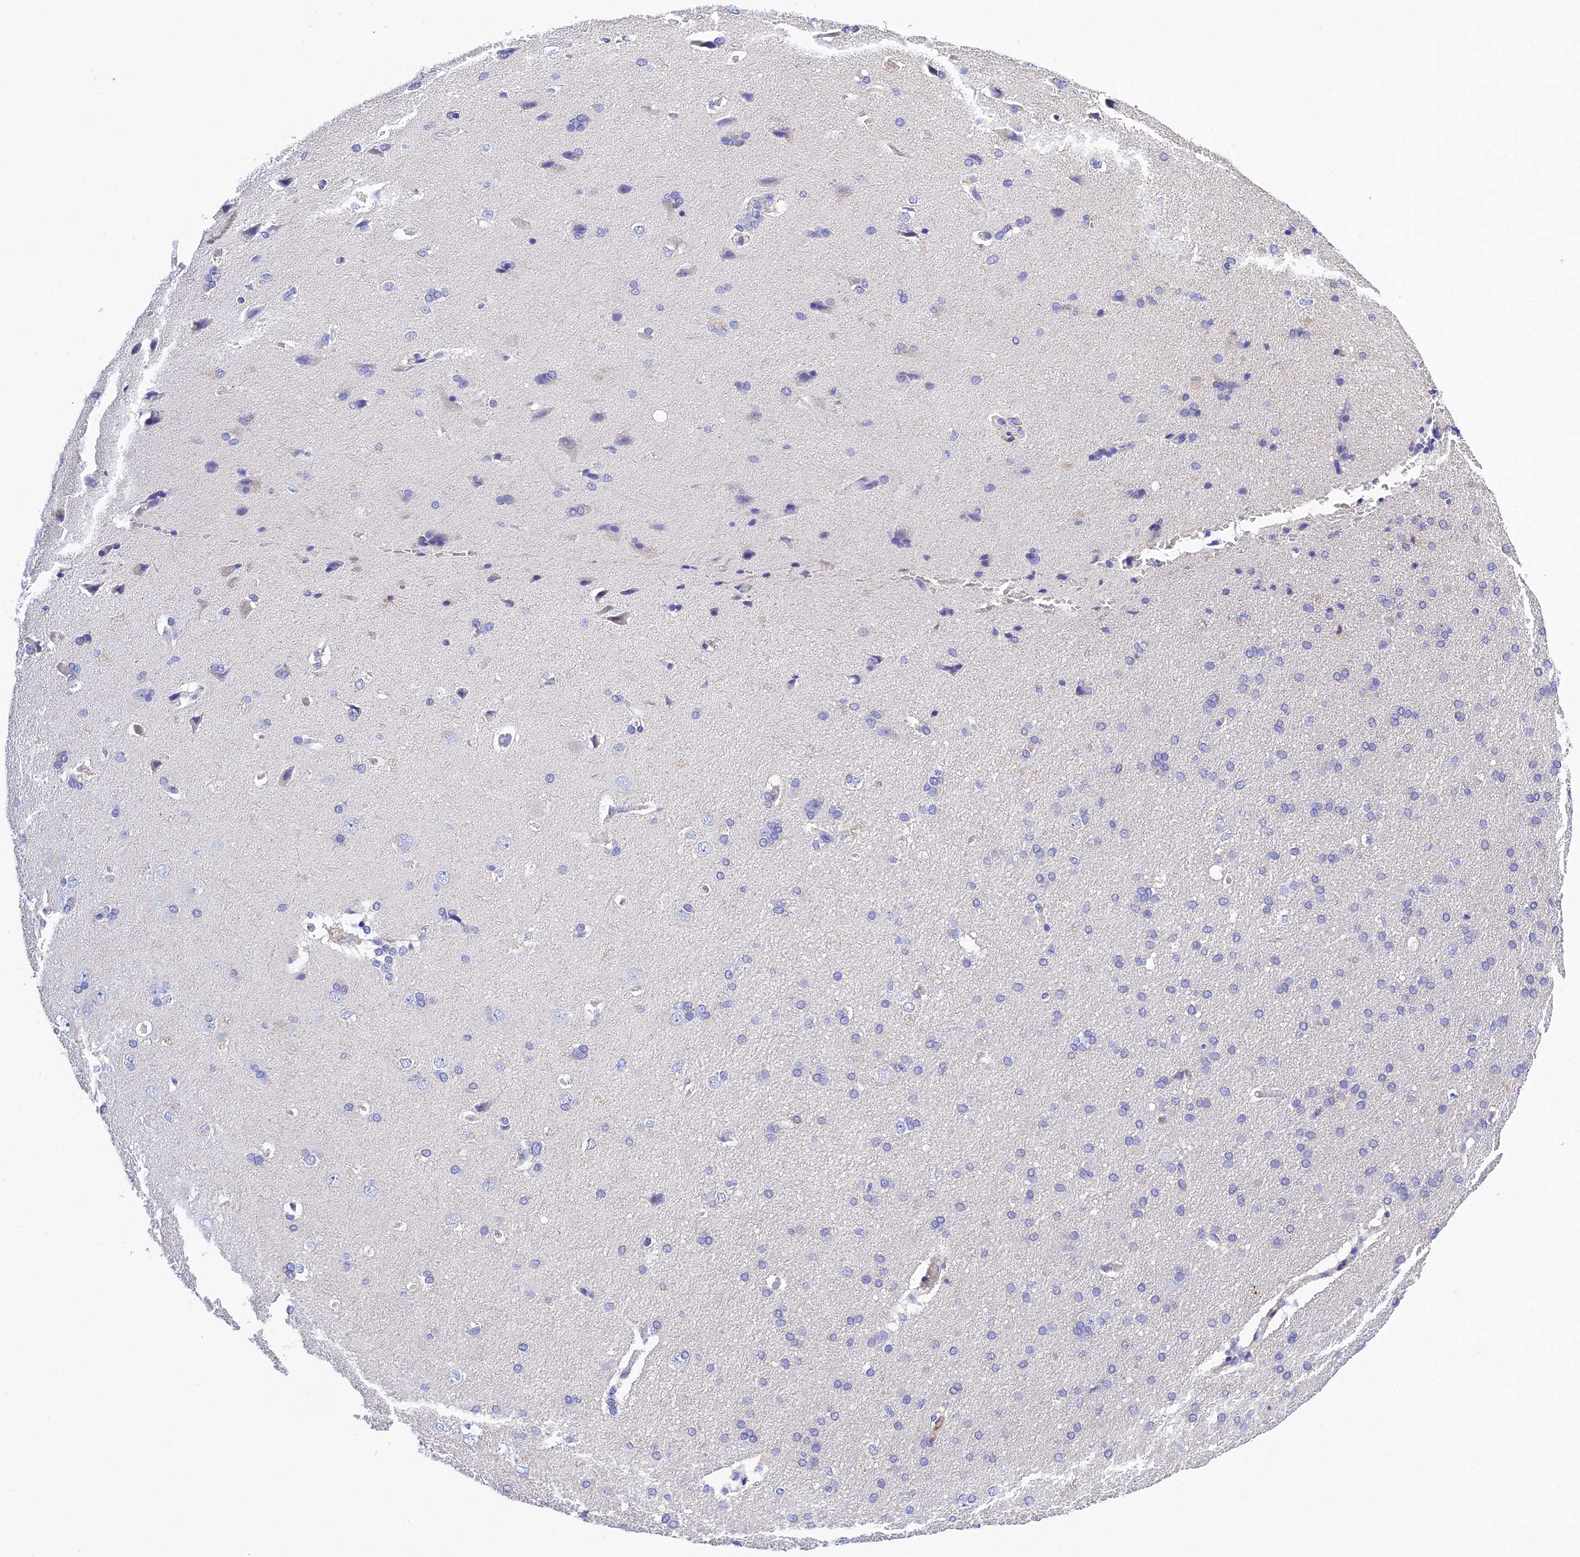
{"staining": {"intensity": "negative", "quantity": "none", "location": "none"}, "tissue": "cerebral cortex", "cell_type": "Endothelial cells", "image_type": "normal", "snomed": [{"axis": "morphology", "description": "Normal tissue, NOS"}, {"axis": "topography", "description": "Cerebral cortex"}], "caption": "IHC of unremarkable cerebral cortex exhibits no expression in endothelial cells. The staining is performed using DAB brown chromogen with nuclei counter-stained in using hematoxylin.", "gene": "MS4A5", "patient": {"sex": "male", "age": 62}}